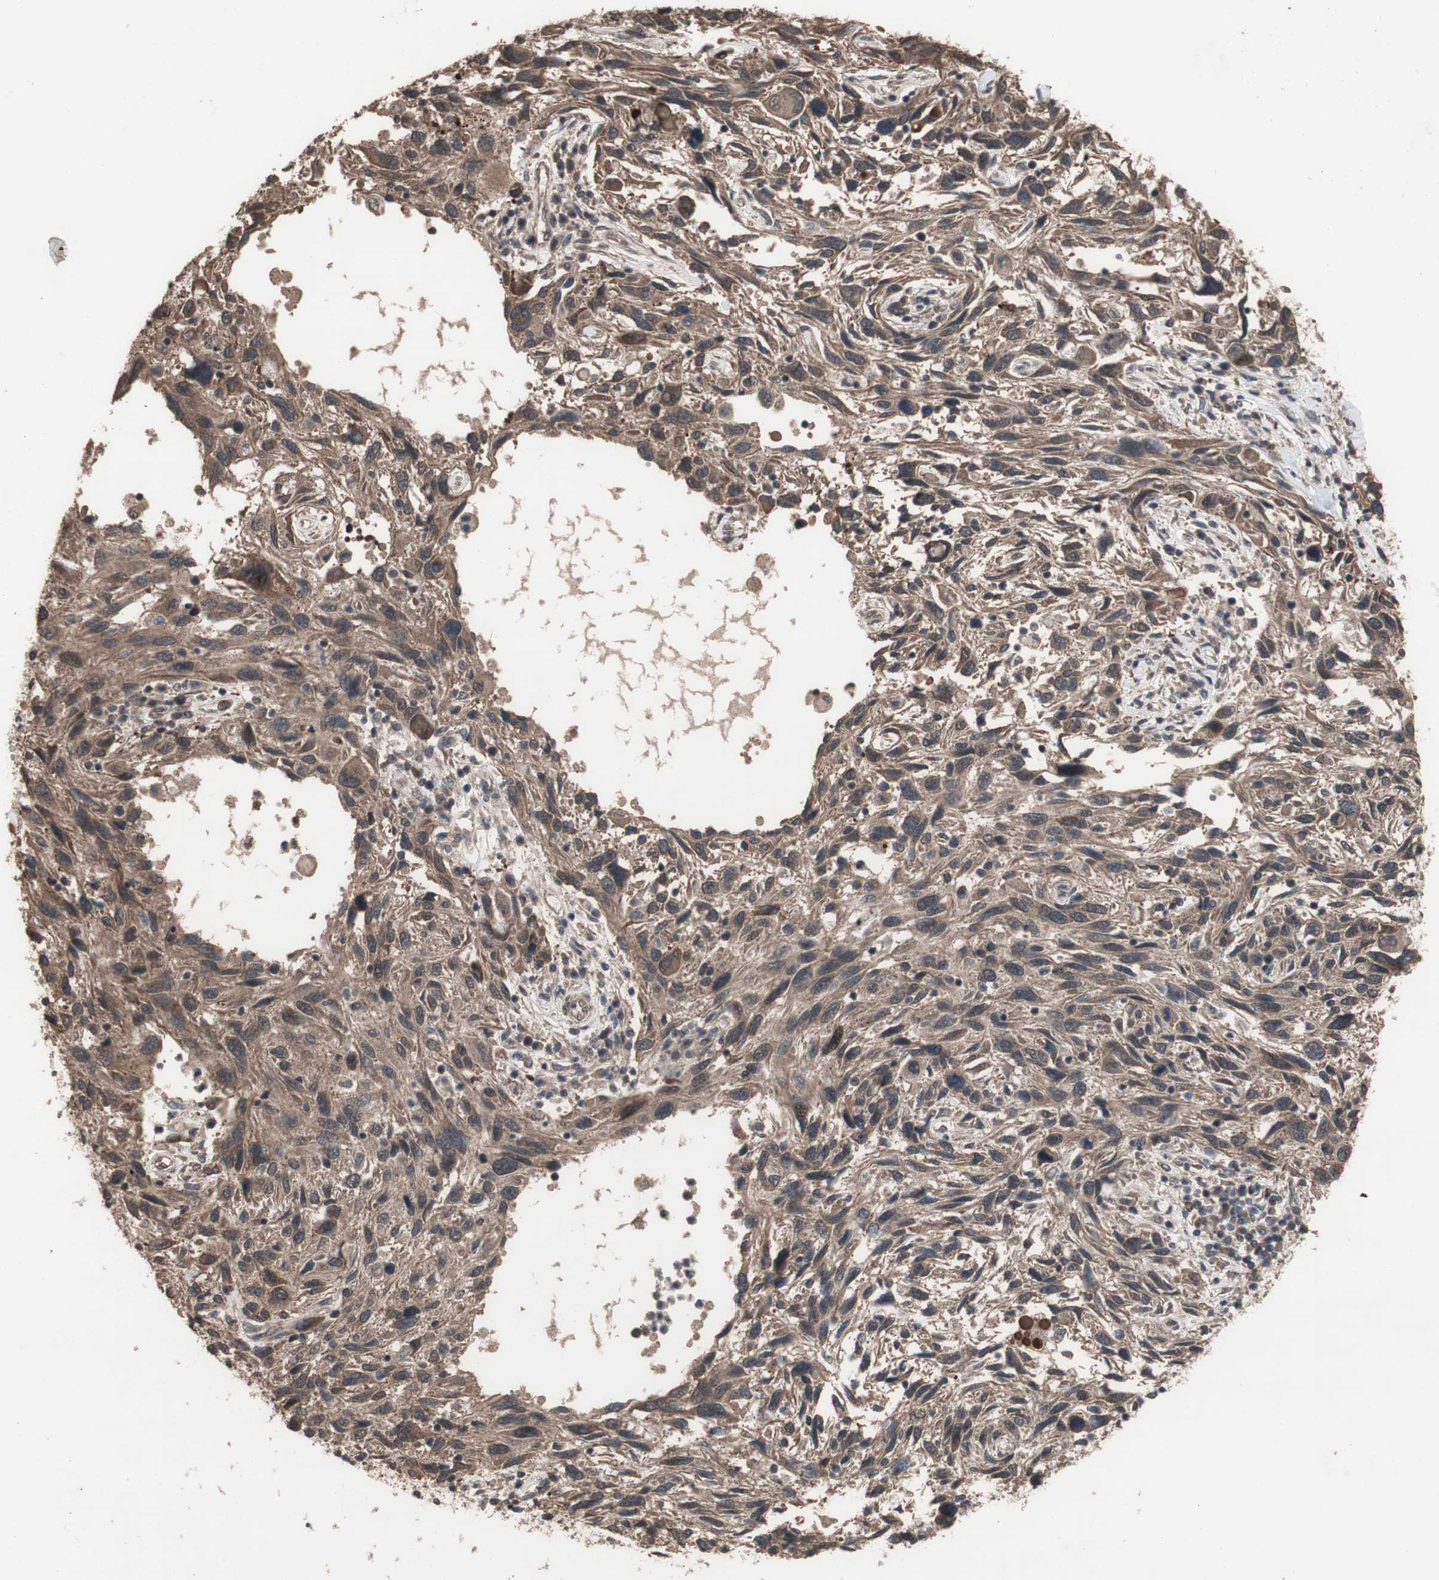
{"staining": {"intensity": "moderate", "quantity": ">75%", "location": "cytoplasmic/membranous"}, "tissue": "melanoma", "cell_type": "Tumor cells", "image_type": "cancer", "snomed": [{"axis": "morphology", "description": "Malignant melanoma, NOS"}, {"axis": "topography", "description": "Skin"}], "caption": "There is medium levels of moderate cytoplasmic/membranous positivity in tumor cells of malignant melanoma, as demonstrated by immunohistochemical staining (brown color).", "gene": "KANSL1", "patient": {"sex": "male", "age": 53}}